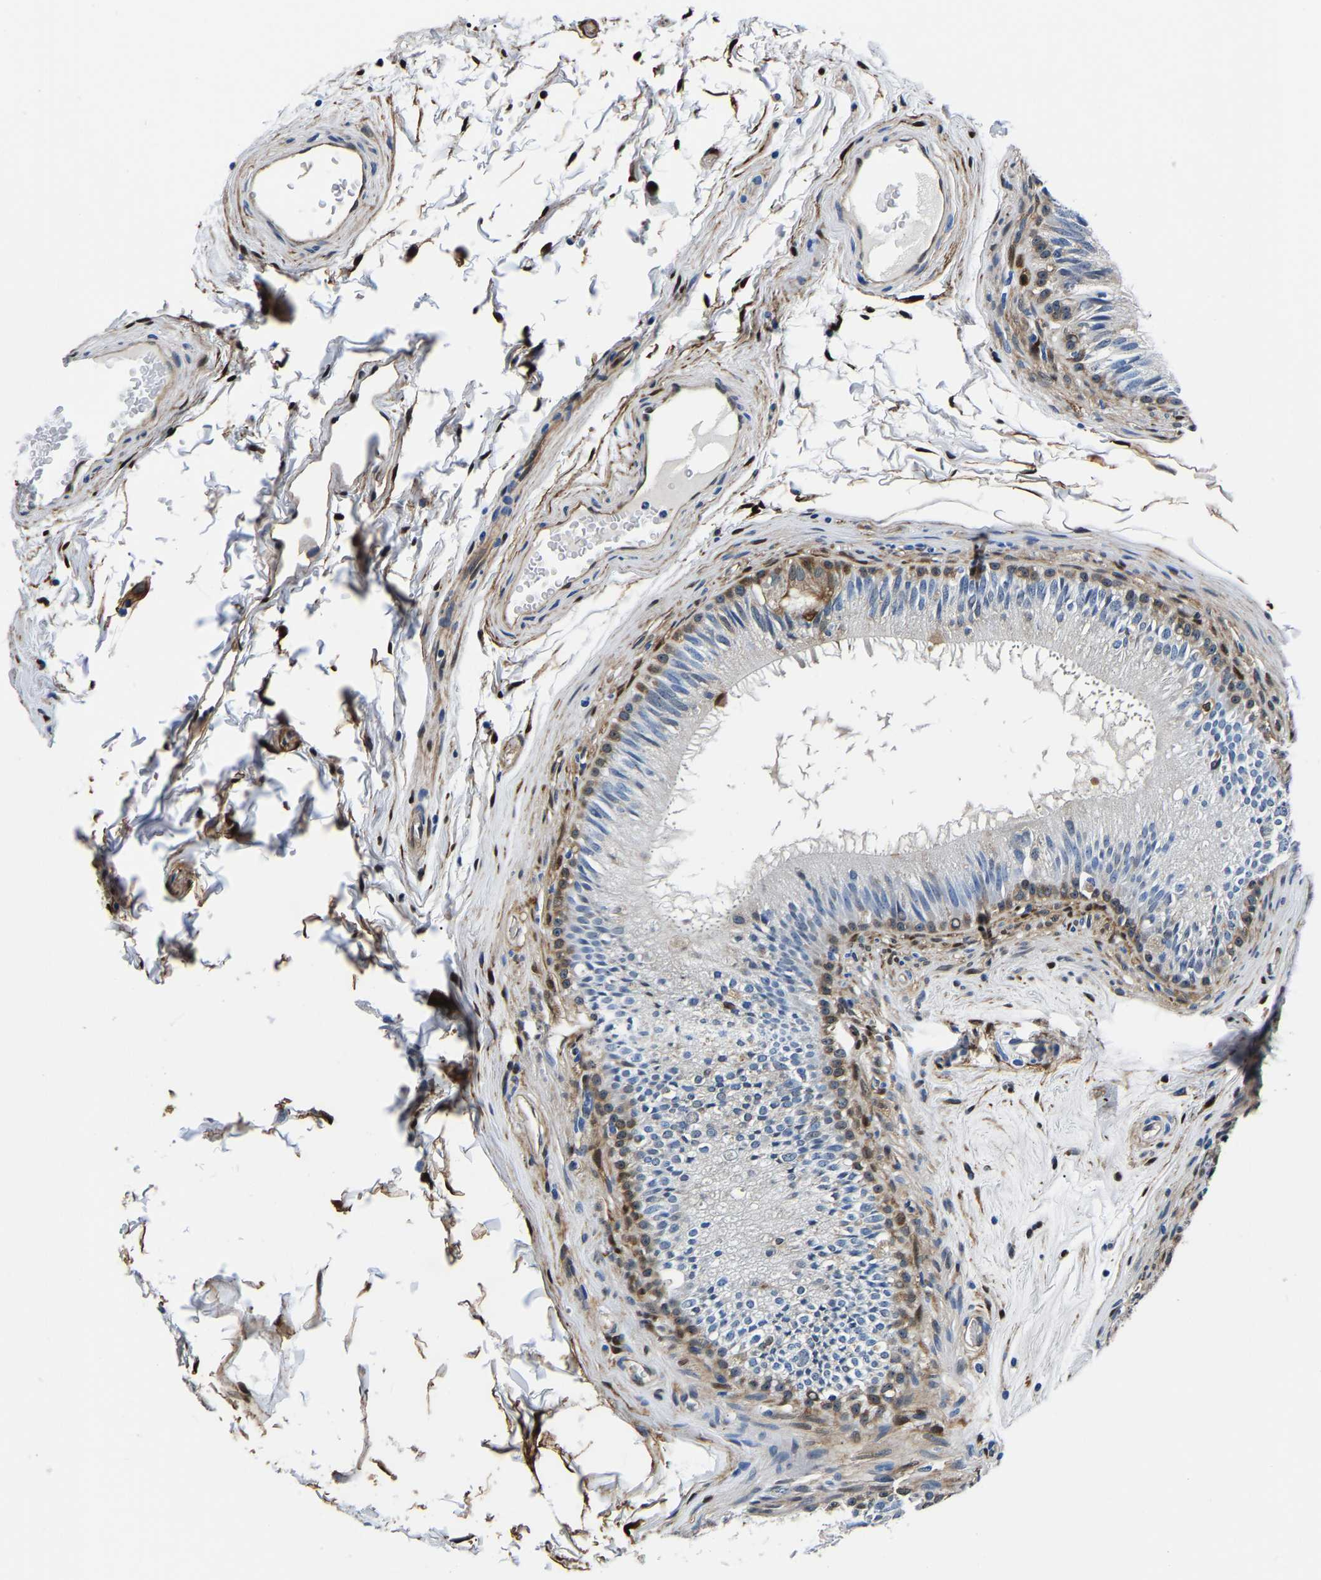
{"staining": {"intensity": "negative", "quantity": "none", "location": "none"}, "tissue": "epididymis", "cell_type": "Glandular cells", "image_type": "normal", "snomed": [{"axis": "morphology", "description": "Normal tissue, NOS"}, {"axis": "topography", "description": "Testis"}, {"axis": "topography", "description": "Epididymis"}], "caption": "Micrograph shows no significant protein staining in glandular cells of normal epididymis.", "gene": "S100A13", "patient": {"sex": "male", "age": 36}}